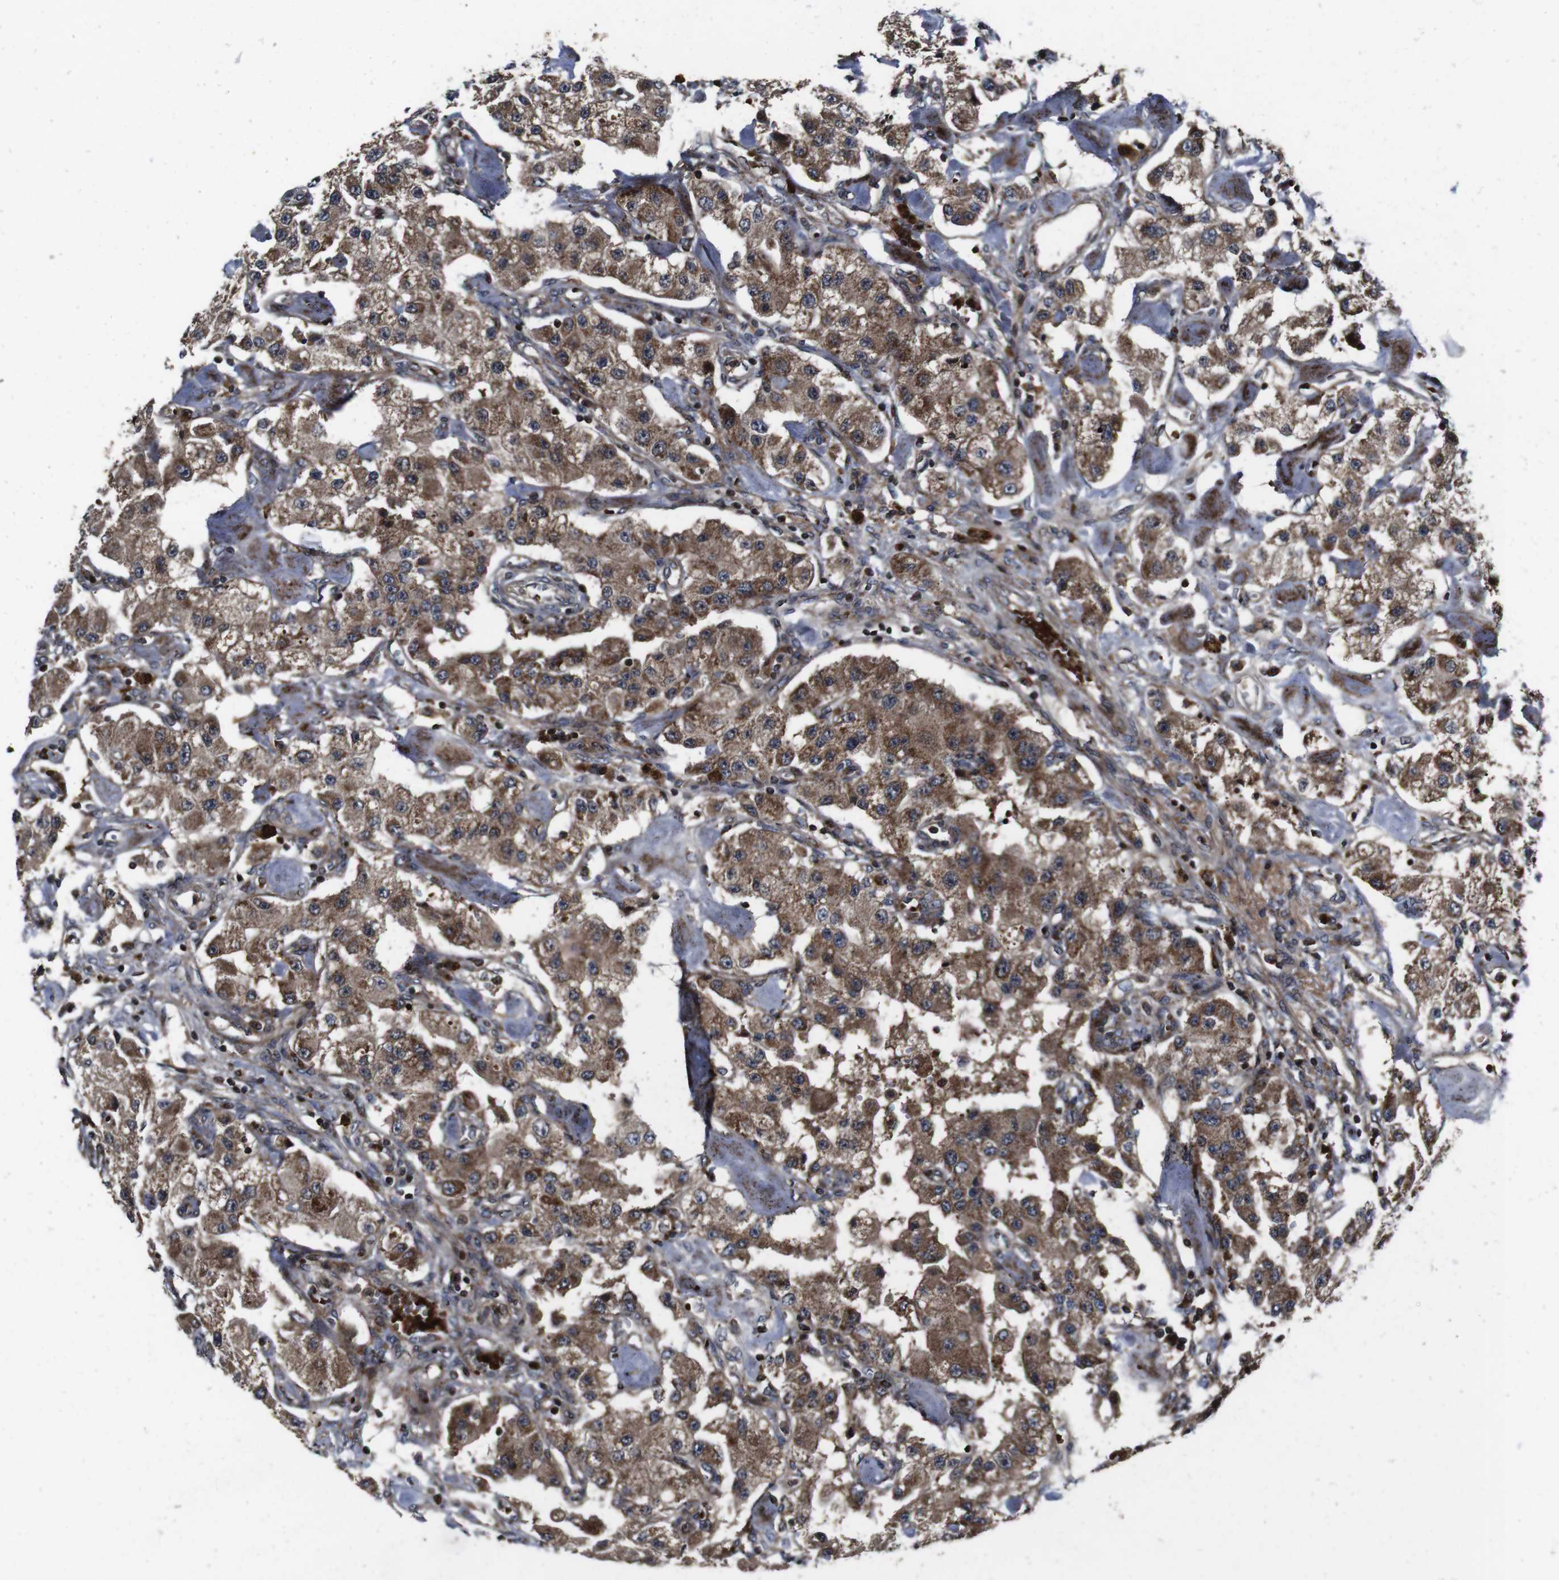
{"staining": {"intensity": "moderate", "quantity": ">75%", "location": "cytoplasmic/membranous"}, "tissue": "carcinoid", "cell_type": "Tumor cells", "image_type": "cancer", "snomed": [{"axis": "morphology", "description": "Carcinoid, malignant, NOS"}, {"axis": "topography", "description": "Pancreas"}], "caption": "The immunohistochemical stain highlights moderate cytoplasmic/membranous positivity in tumor cells of carcinoid tissue.", "gene": "SMYD3", "patient": {"sex": "male", "age": 41}}